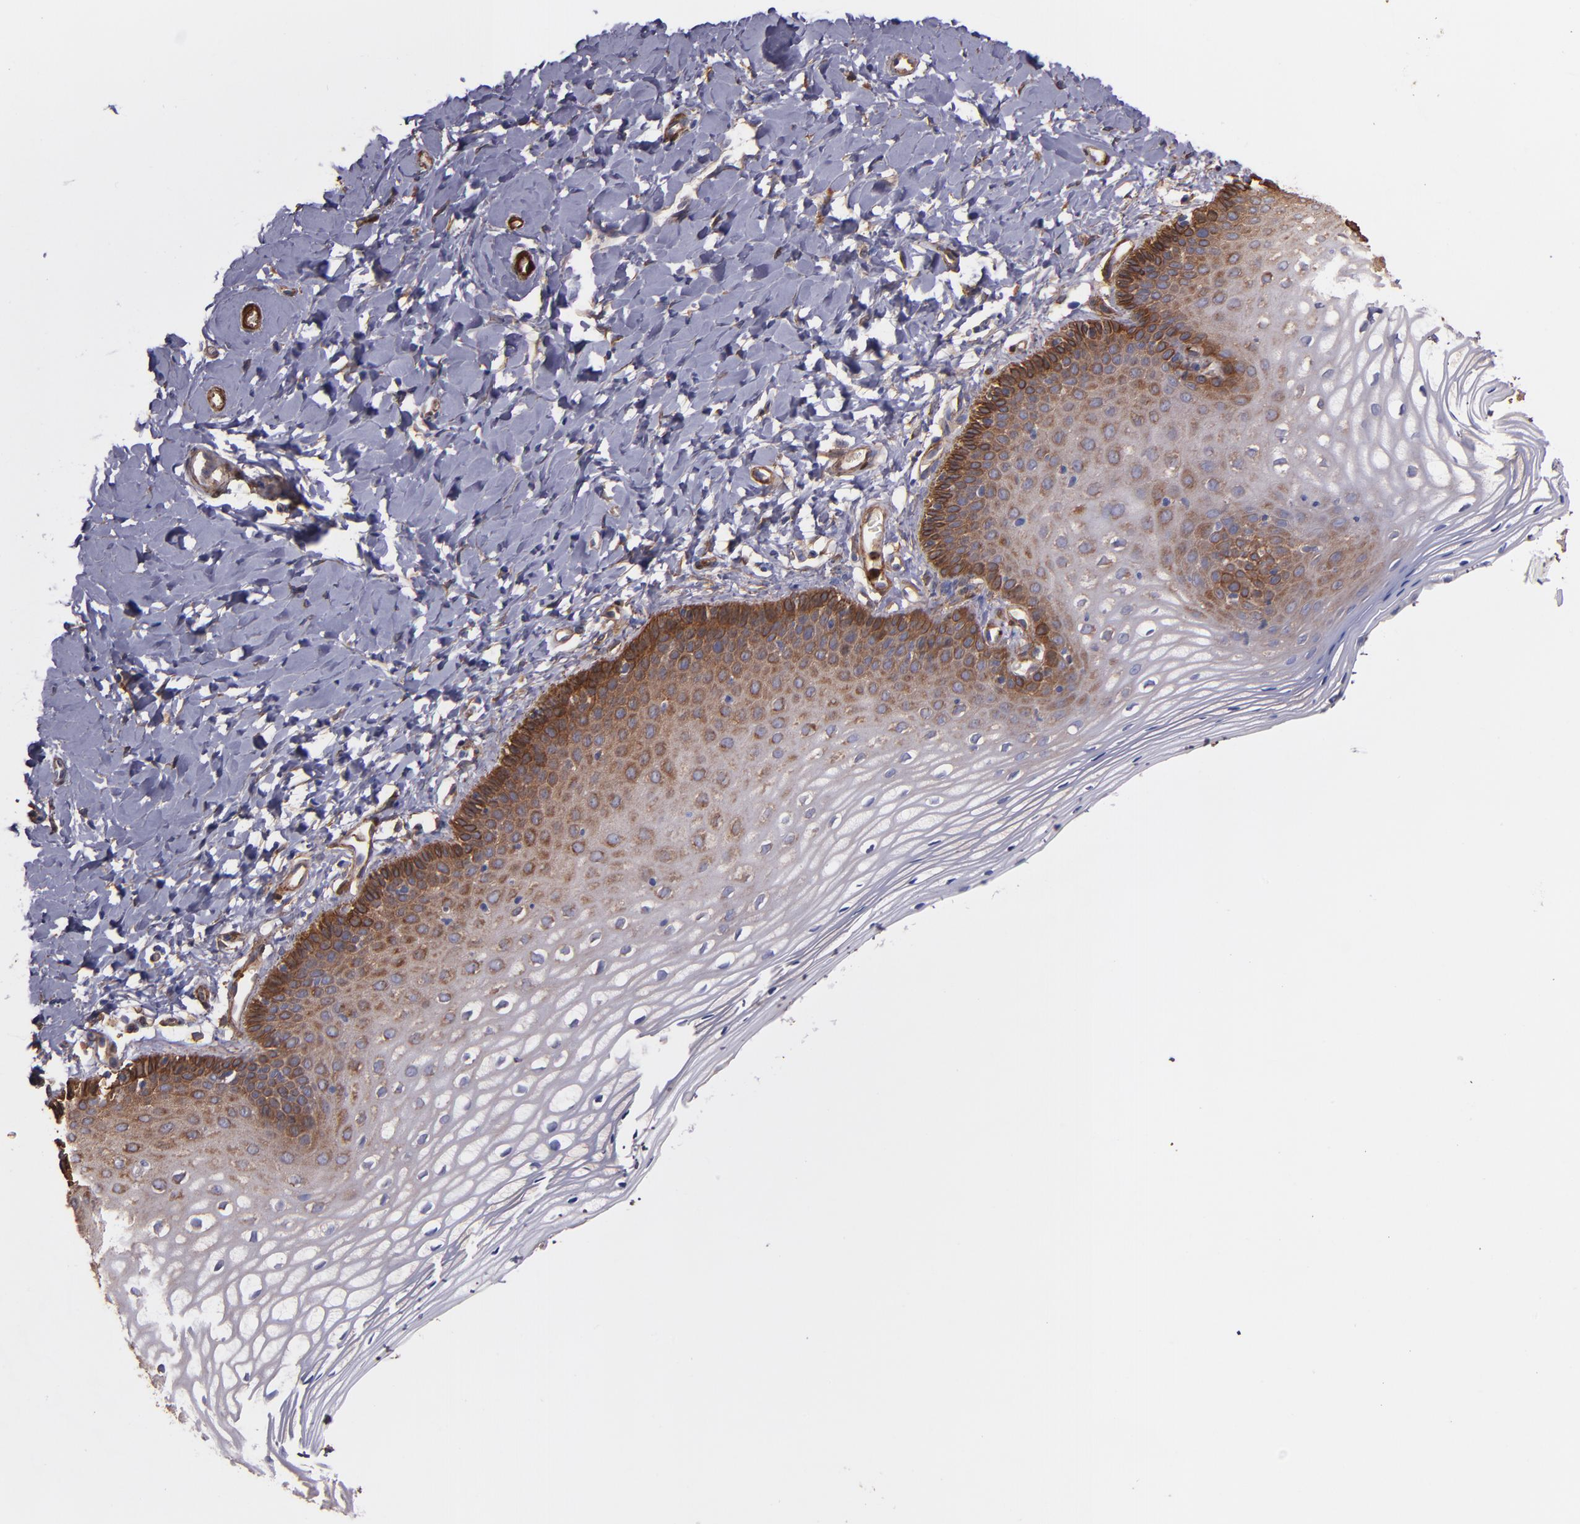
{"staining": {"intensity": "moderate", "quantity": "25%-75%", "location": "cytoplasmic/membranous"}, "tissue": "vagina", "cell_type": "Squamous epithelial cells", "image_type": "normal", "snomed": [{"axis": "morphology", "description": "Normal tissue, NOS"}, {"axis": "topography", "description": "Vagina"}], "caption": "Squamous epithelial cells demonstrate medium levels of moderate cytoplasmic/membranous staining in approximately 25%-75% of cells in normal human vagina. (DAB IHC, brown staining for protein, blue staining for nuclei).", "gene": "VCL", "patient": {"sex": "female", "age": 55}}